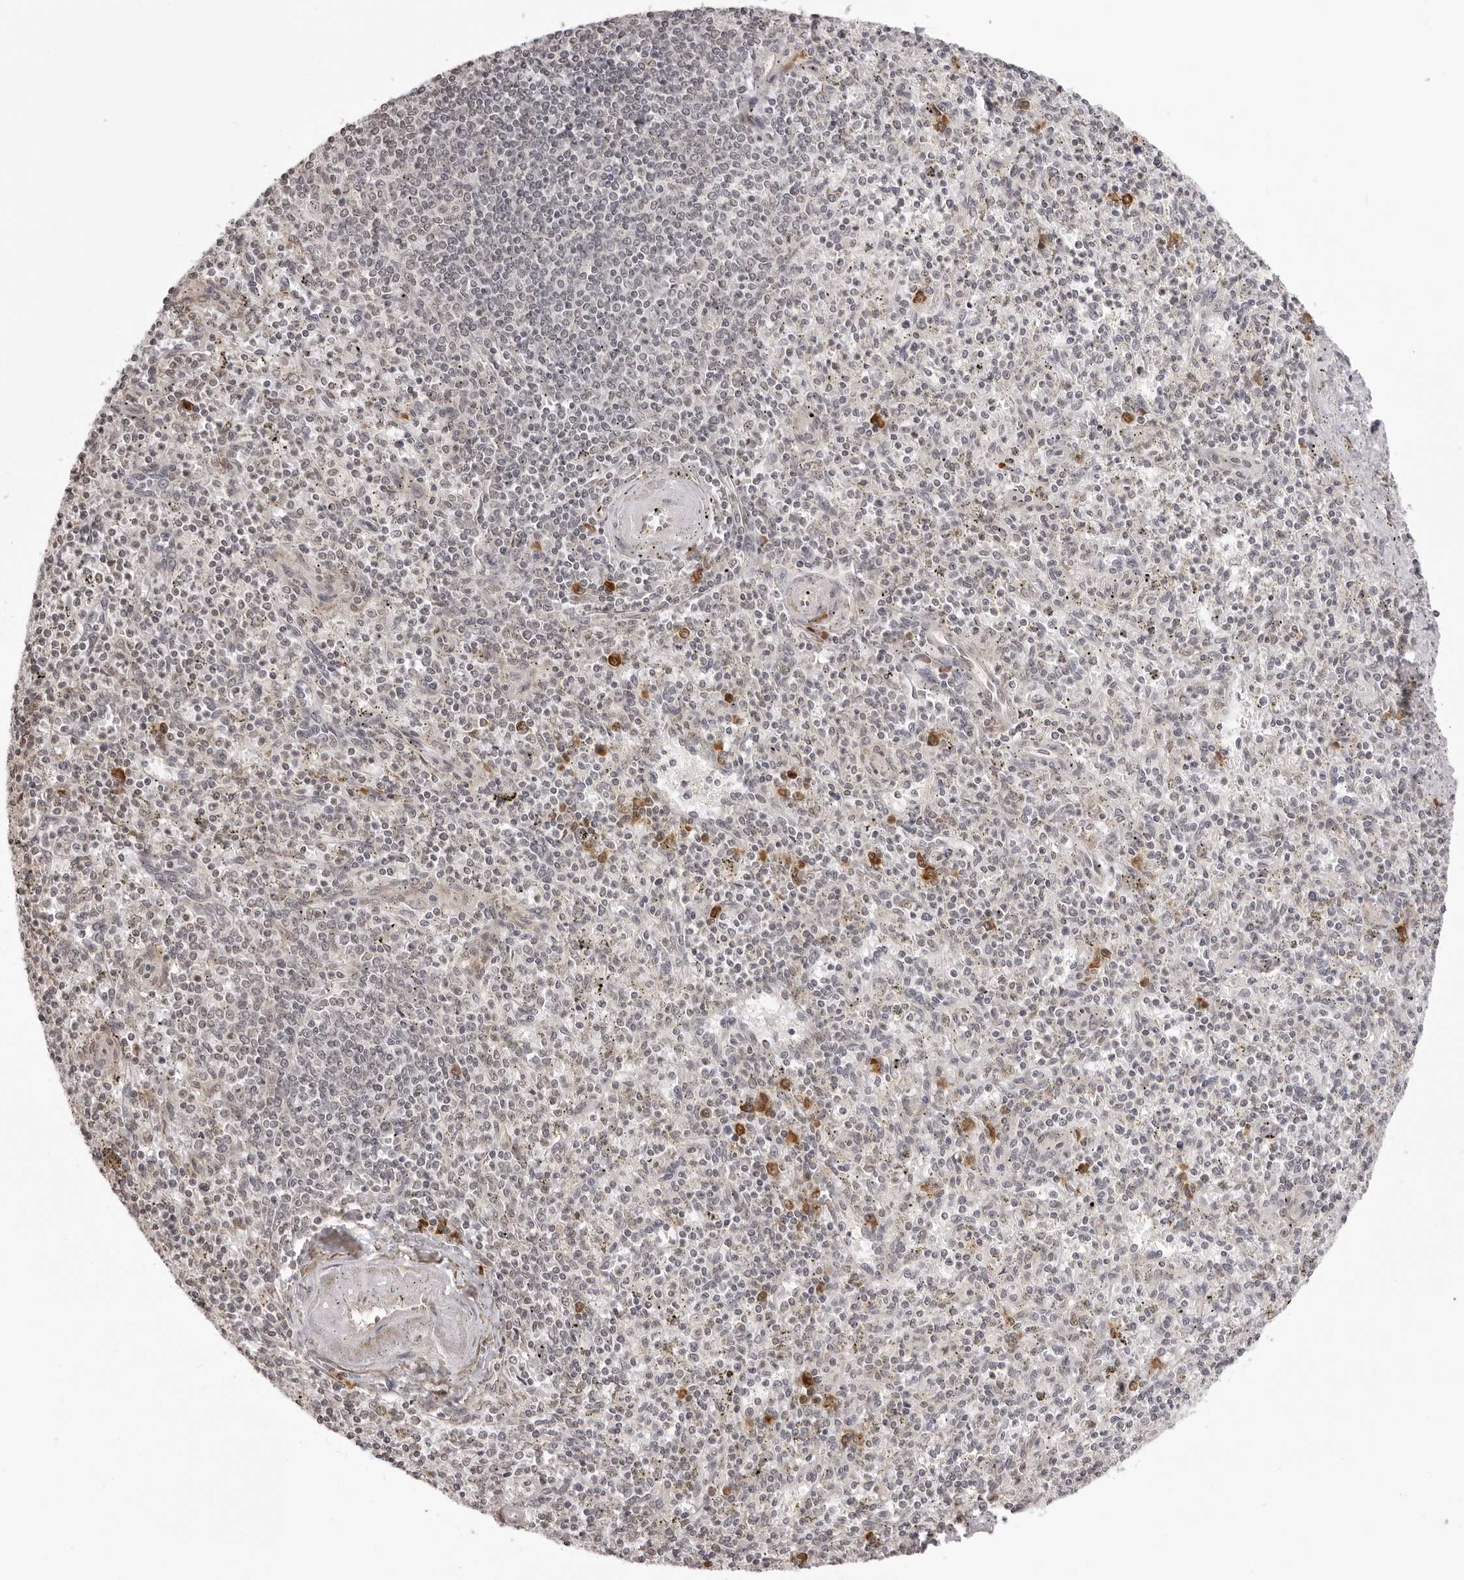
{"staining": {"intensity": "negative", "quantity": "none", "location": "none"}, "tissue": "spleen", "cell_type": "Cells in red pulp", "image_type": "normal", "snomed": [{"axis": "morphology", "description": "Normal tissue, NOS"}, {"axis": "topography", "description": "Spleen"}], "caption": "DAB immunohistochemical staining of unremarkable human spleen displays no significant positivity in cells in red pulp. (Stains: DAB immunohistochemistry with hematoxylin counter stain, Microscopy: brightfield microscopy at high magnification).", "gene": "ZC3H11A", "patient": {"sex": "male", "age": 72}}